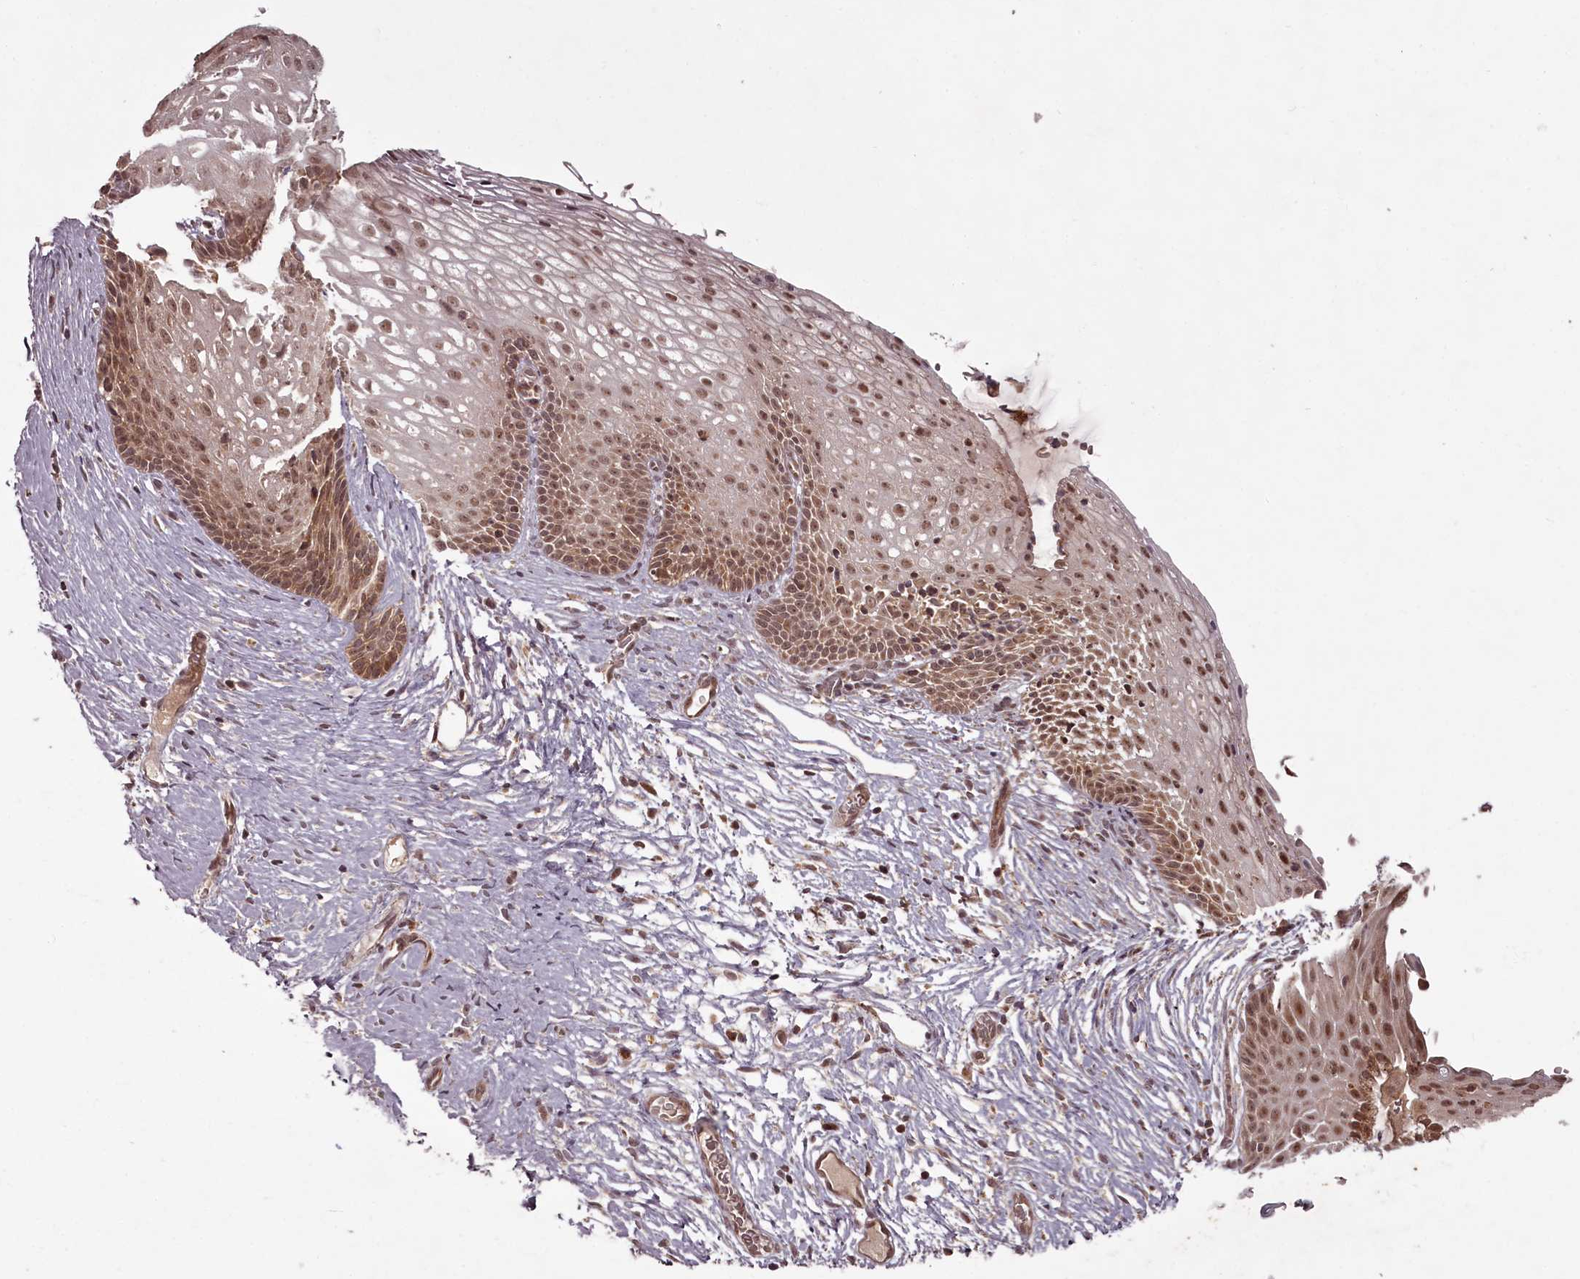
{"staining": {"intensity": "moderate", "quantity": ">75%", "location": "cytoplasmic/membranous,nuclear"}, "tissue": "cervix", "cell_type": "Glandular cells", "image_type": "normal", "snomed": [{"axis": "morphology", "description": "Normal tissue, NOS"}, {"axis": "topography", "description": "Cervix"}], "caption": "Moderate cytoplasmic/membranous,nuclear positivity is seen in approximately >75% of glandular cells in benign cervix.", "gene": "PCBP2", "patient": {"sex": "female", "age": 33}}